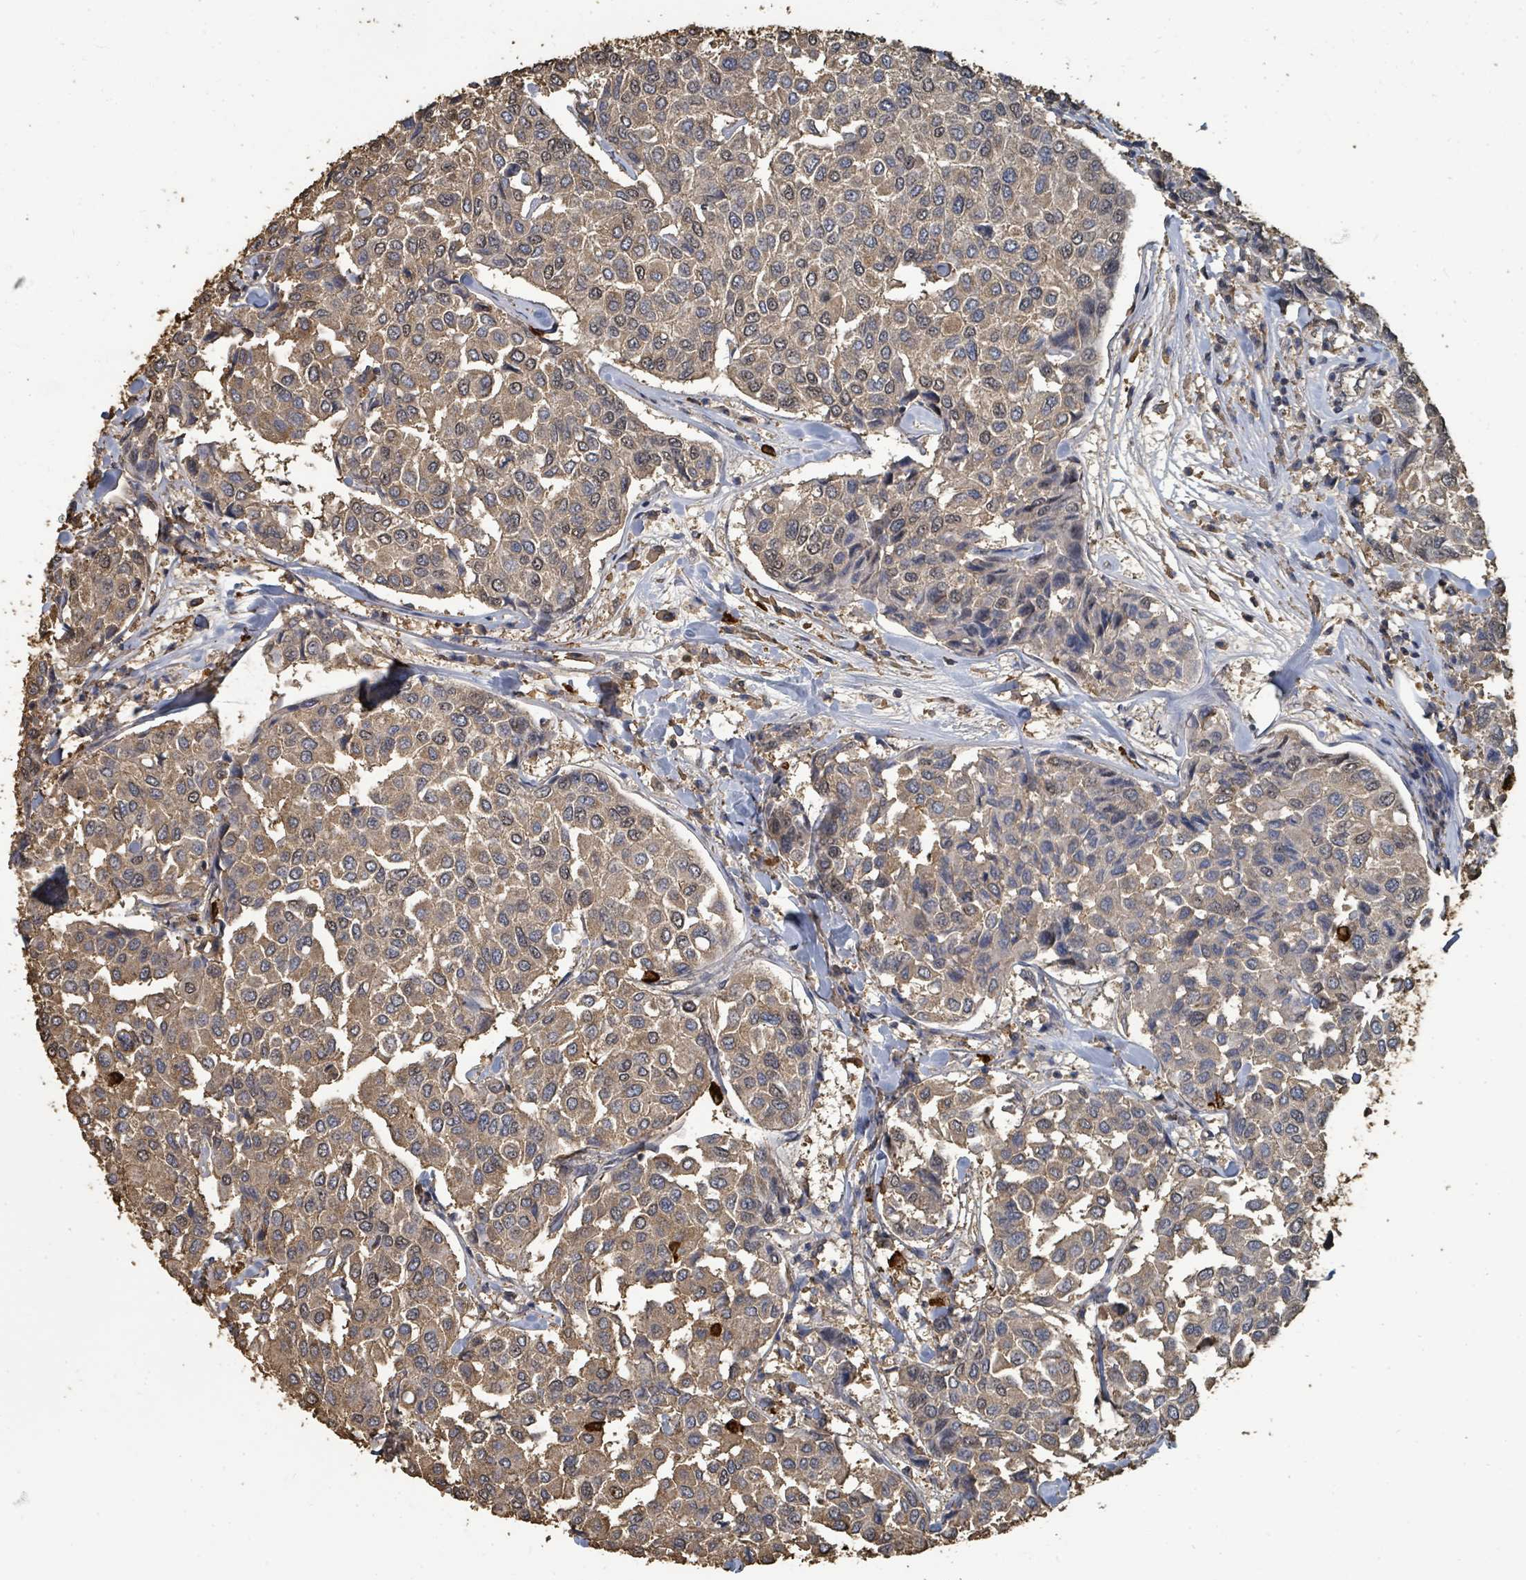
{"staining": {"intensity": "moderate", "quantity": ">75%", "location": "cytoplasmic/membranous"}, "tissue": "breast cancer", "cell_type": "Tumor cells", "image_type": "cancer", "snomed": [{"axis": "morphology", "description": "Duct carcinoma"}, {"axis": "topography", "description": "Breast"}], "caption": "Breast cancer was stained to show a protein in brown. There is medium levels of moderate cytoplasmic/membranous staining in about >75% of tumor cells.", "gene": "C6orf52", "patient": {"sex": "female", "age": 55}}